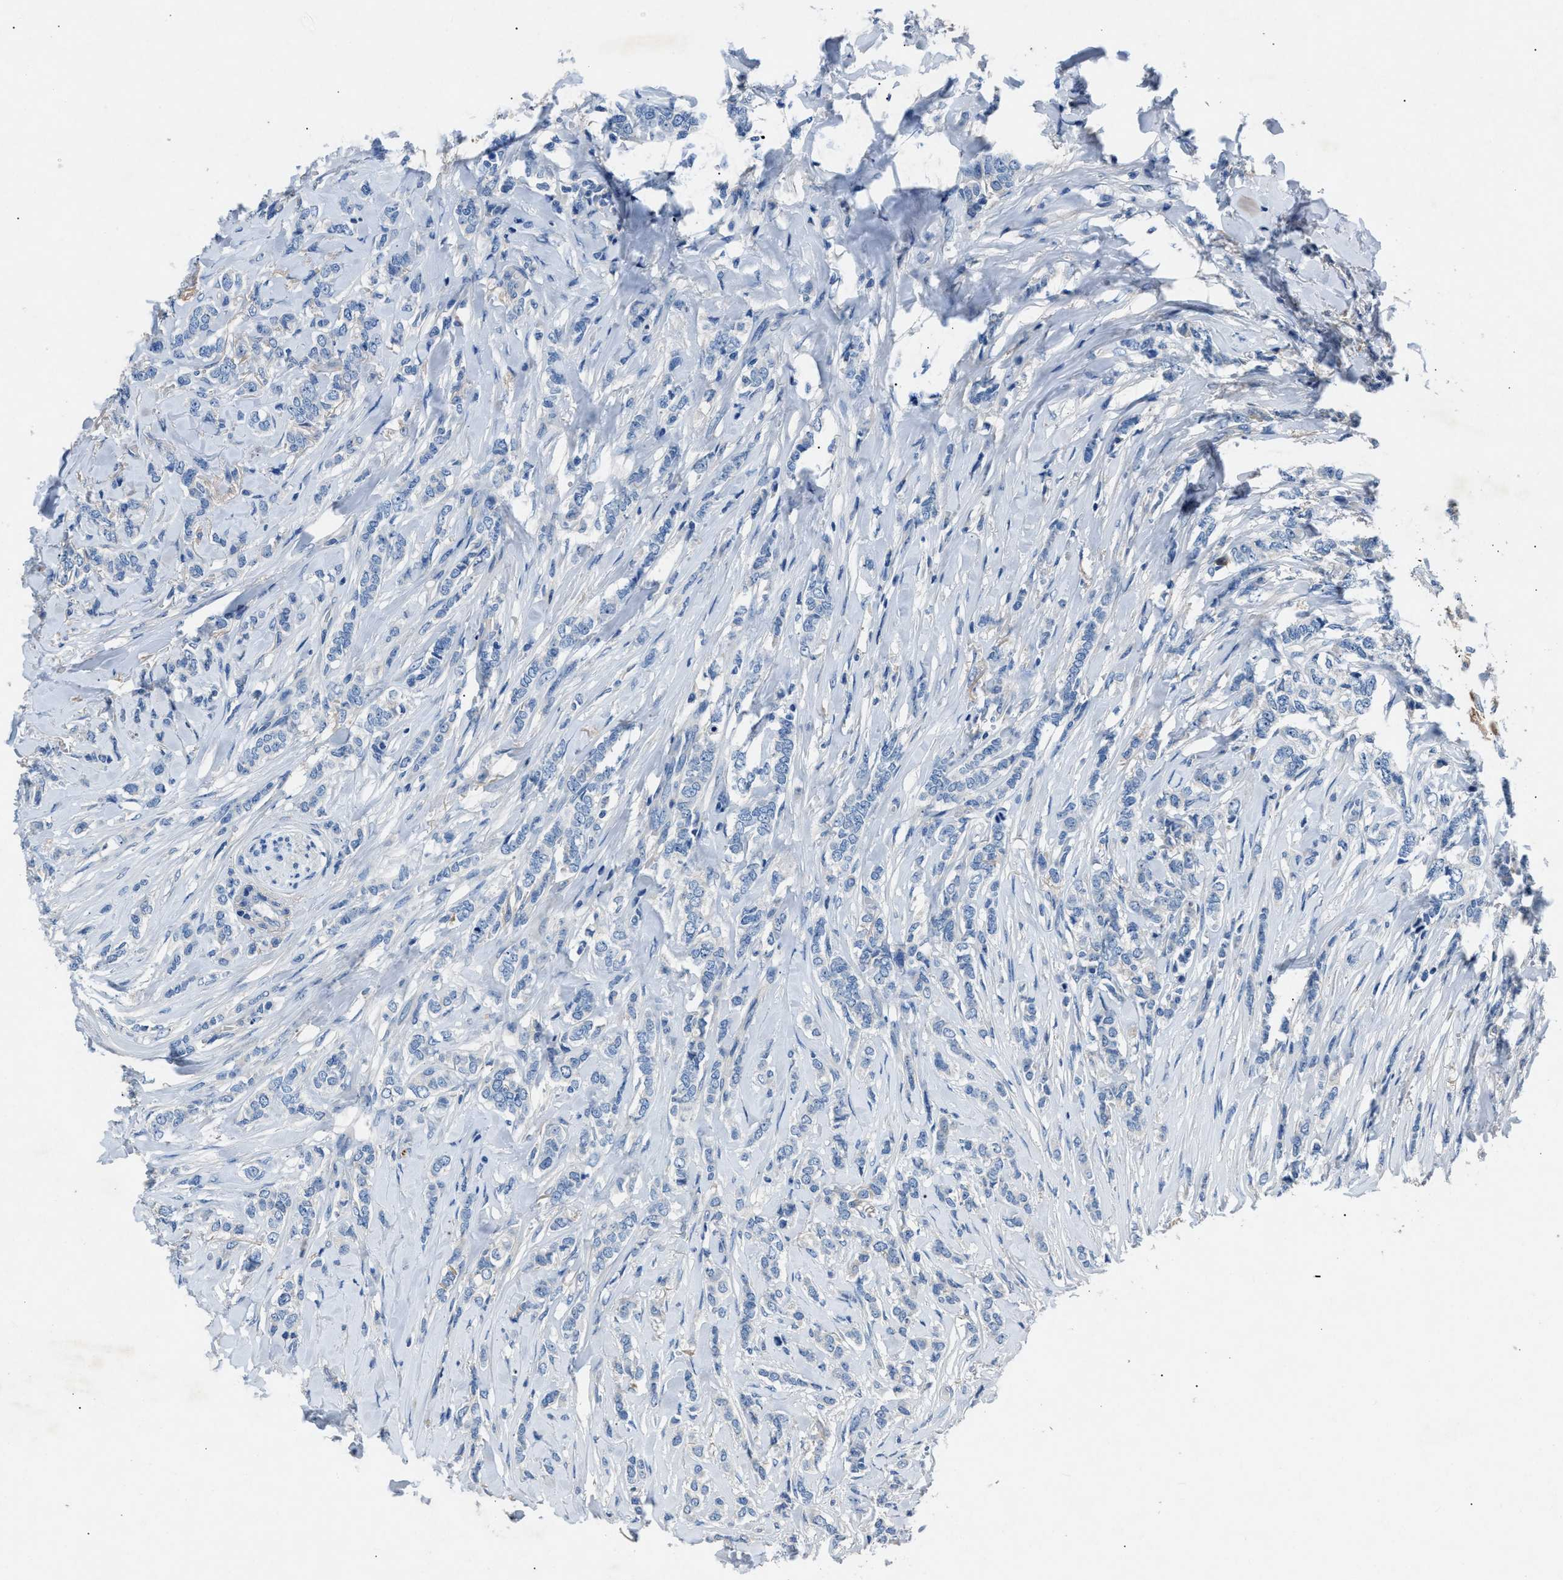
{"staining": {"intensity": "negative", "quantity": "none", "location": "none"}, "tissue": "breast cancer", "cell_type": "Tumor cells", "image_type": "cancer", "snomed": [{"axis": "morphology", "description": "Lobular carcinoma"}, {"axis": "topography", "description": "Skin"}, {"axis": "topography", "description": "Breast"}], "caption": "IHC of human breast cancer (lobular carcinoma) exhibits no positivity in tumor cells. (Brightfield microscopy of DAB immunohistochemistry at high magnification).", "gene": "DNAAF5", "patient": {"sex": "female", "age": 46}}